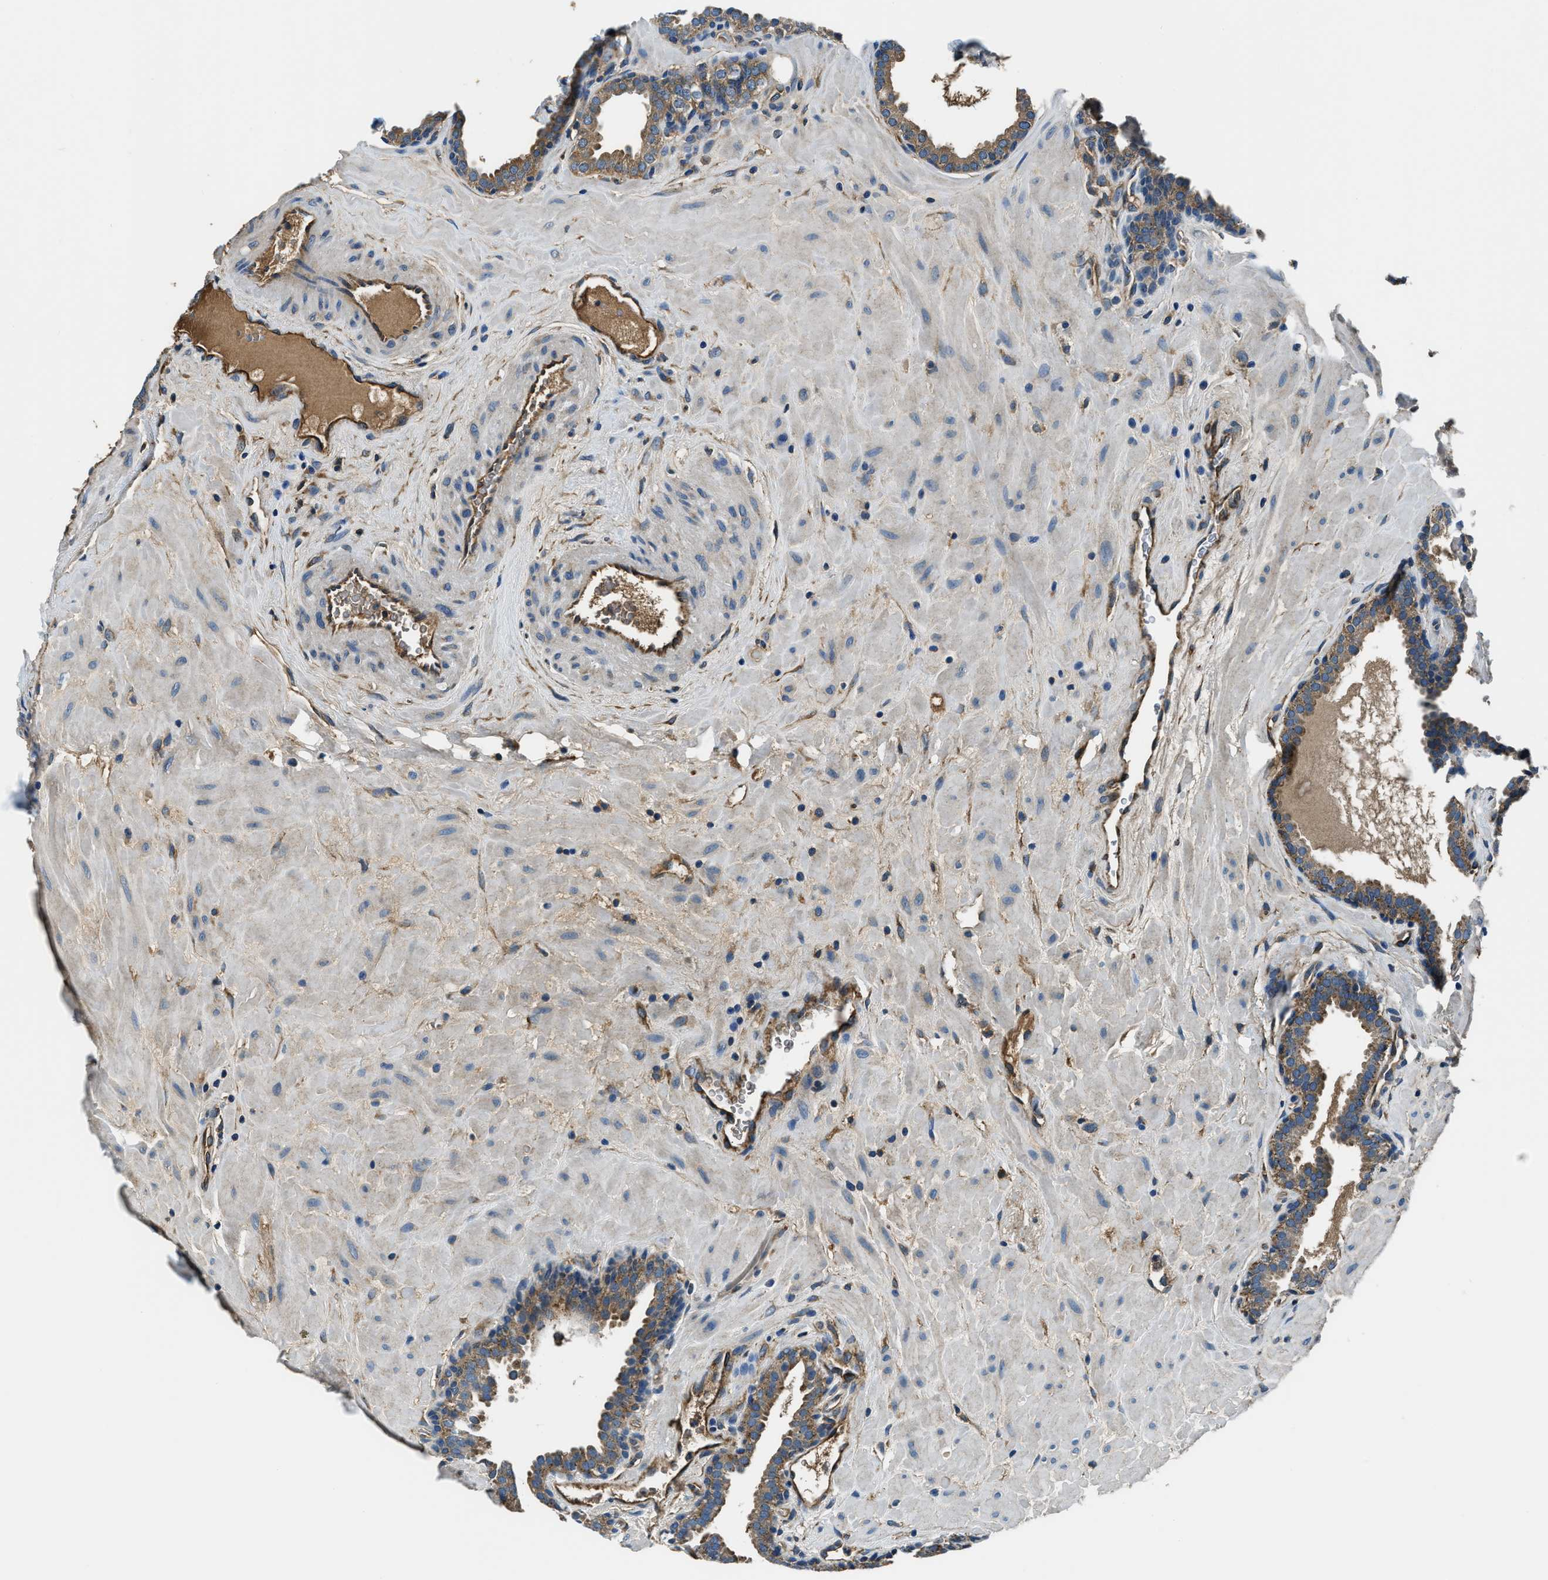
{"staining": {"intensity": "moderate", "quantity": ">75%", "location": "cytoplasmic/membranous"}, "tissue": "prostate", "cell_type": "Glandular cells", "image_type": "normal", "snomed": [{"axis": "morphology", "description": "Normal tissue, NOS"}, {"axis": "topography", "description": "Prostate"}], "caption": "Protein analysis of normal prostate demonstrates moderate cytoplasmic/membranous expression in approximately >75% of glandular cells.", "gene": "EEA1", "patient": {"sex": "male", "age": 51}}